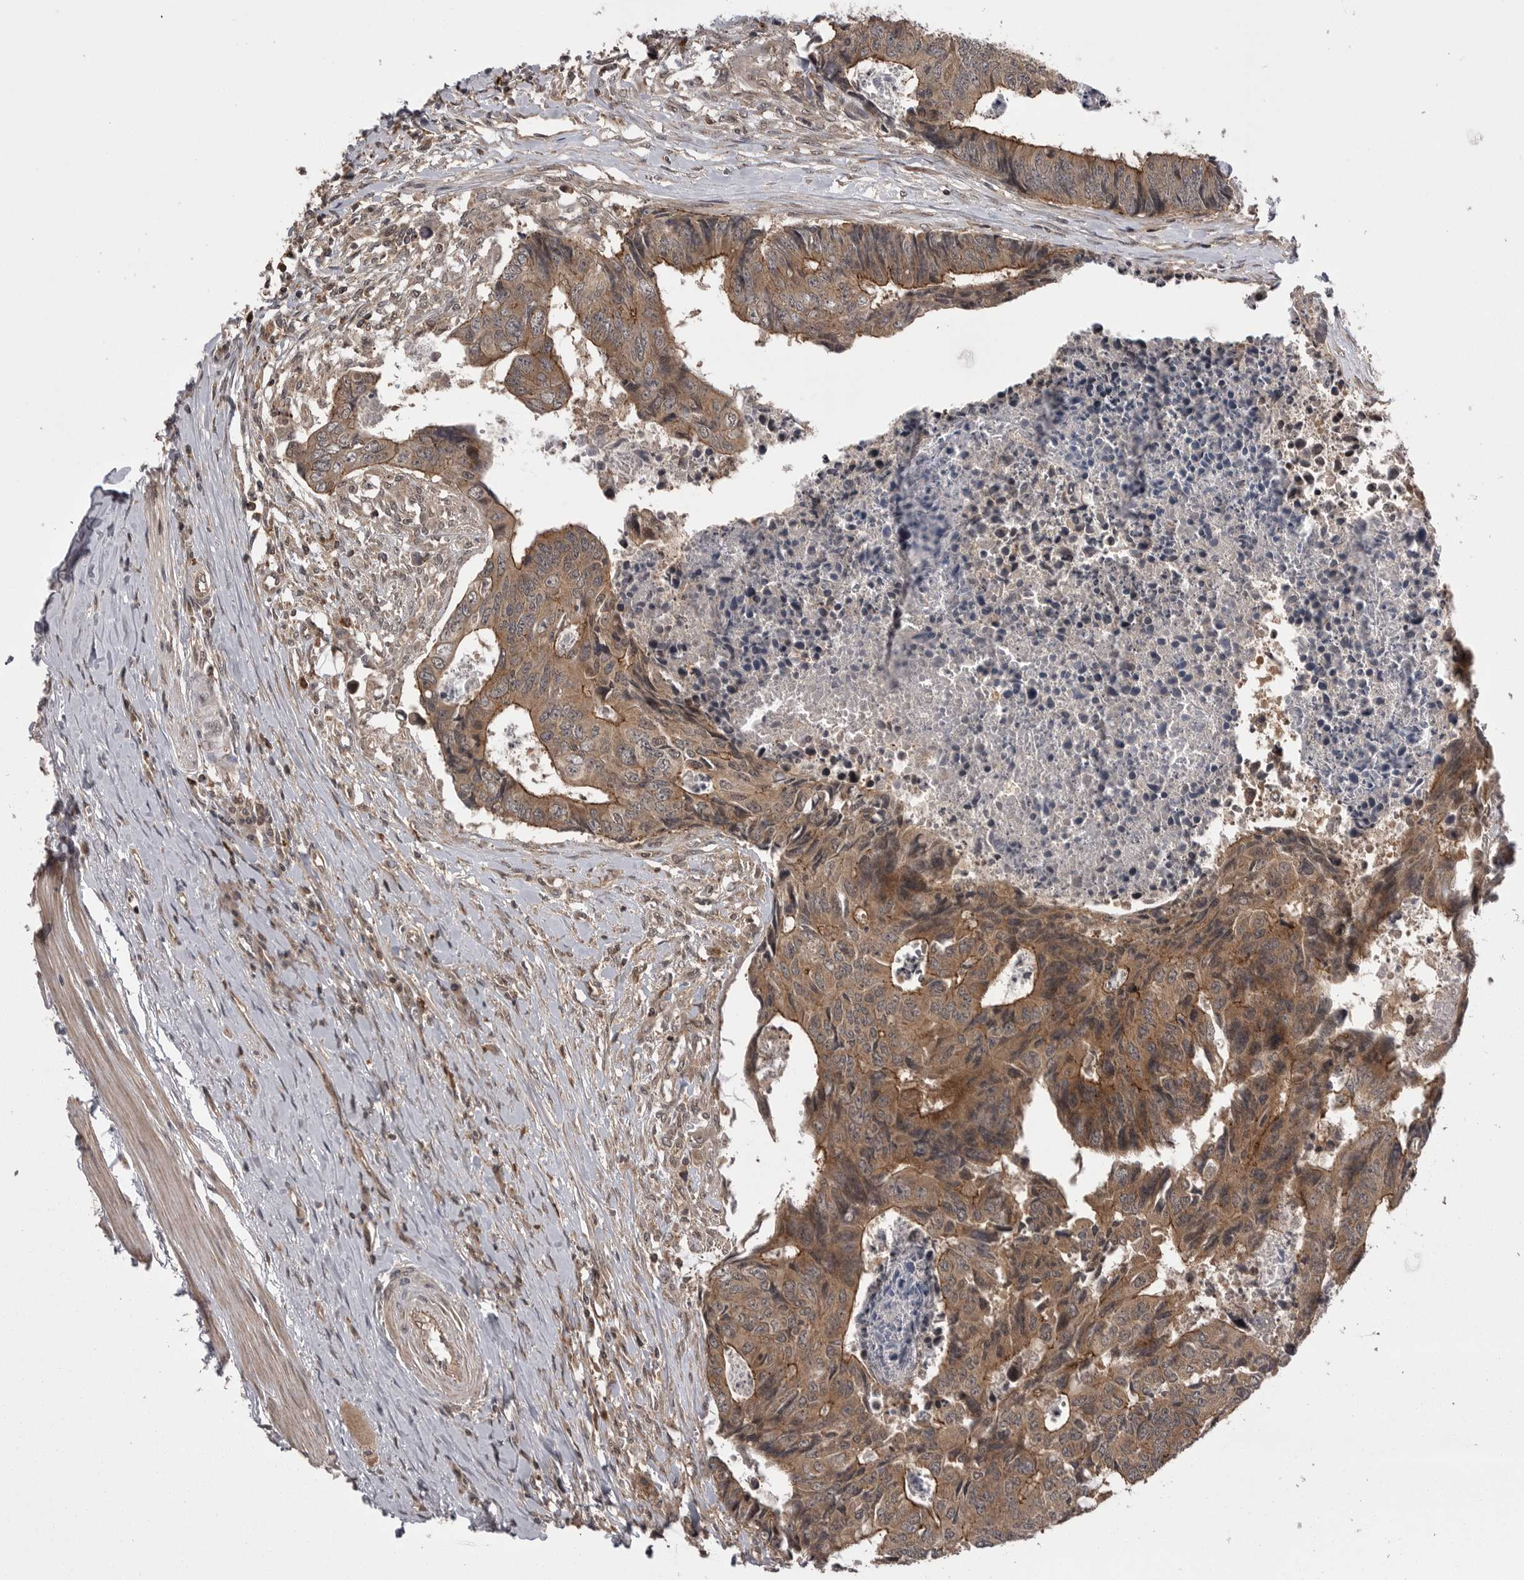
{"staining": {"intensity": "moderate", "quantity": ">75%", "location": "cytoplasmic/membranous"}, "tissue": "colorectal cancer", "cell_type": "Tumor cells", "image_type": "cancer", "snomed": [{"axis": "morphology", "description": "Adenocarcinoma, NOS"}, {"axis": "topography", "description": "Rectum"}], "caption": "Adenocarcinoma (colorectal) was stained to show a protein in brown. There is medium levels of moderate cytoplasmic/membranous positivity in approximately >75% of tumor cells. (DAB IHC with brightfield microscopy, high magnification).", "gene": "AOAH", "patient": {"sex": "male", "age": 84}}